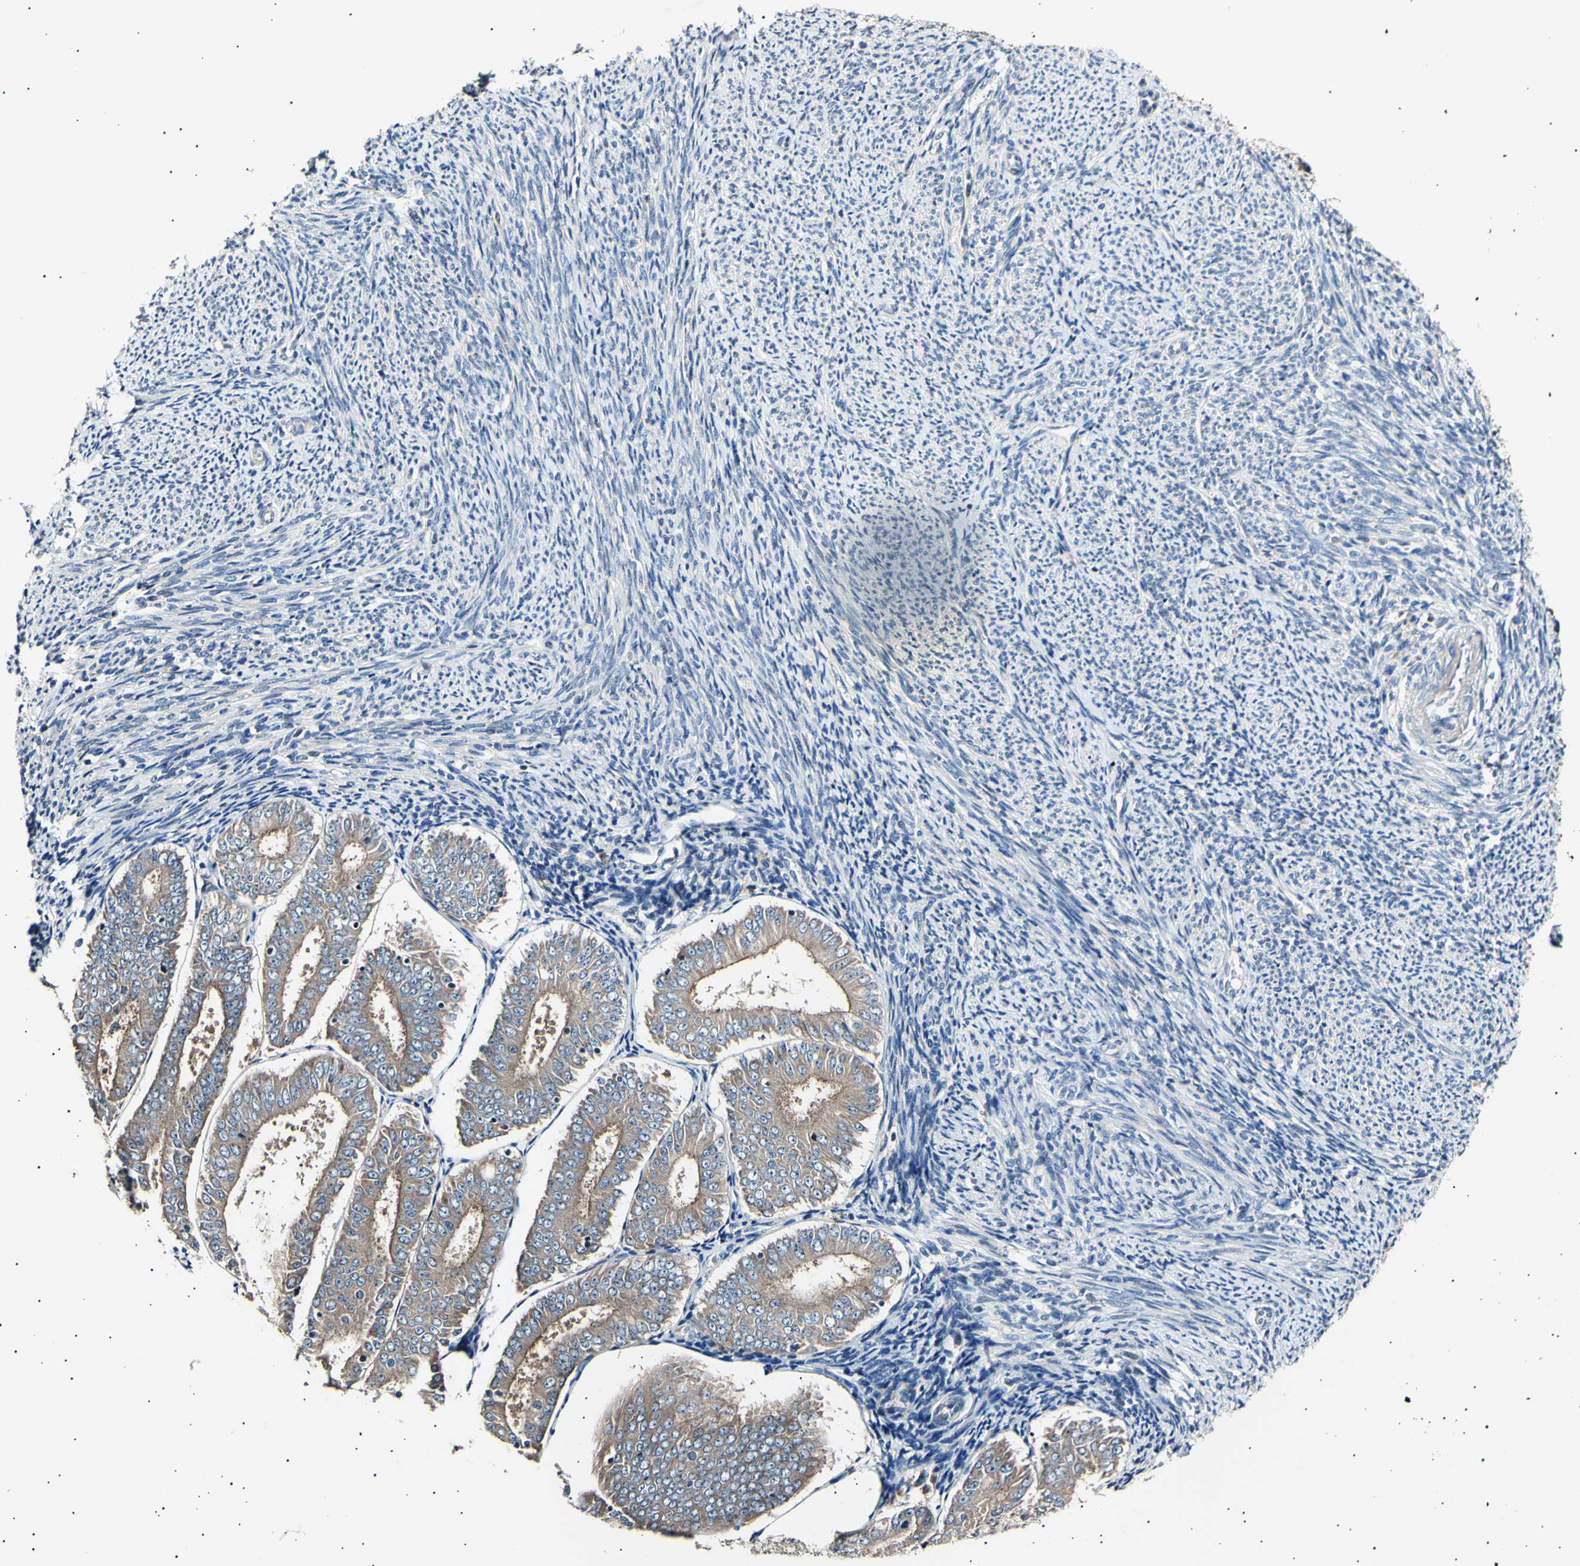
{"staining": {"intensity": "moderate", "quantity": ">75%", "location": "cytoplasmic/membranous"}, "tissue": "endometrial cancer", "cell_type": "Tumor cells", "image_type": "cancer", "snomed": [{"axis": "morphology", "description": "Adenocarcinoma, NOS"}, {"axis": "topography", "description": "Endometrium"}], "caption": "IHC staining of endometrial cancer, which shows medium levels of moderate cytoplasmic/membranous staining in about >75% of tumor cells indicating moderate cytoplasmic/membranous protein staining. The staining was performed using DAB (3,3'-diaminobenzidine) (brown) for protein detection and nuclei were counterstained in hematoxylin (blue).", "gene": "ITGA6", "patient": {"sex": "female", "age": 63}}